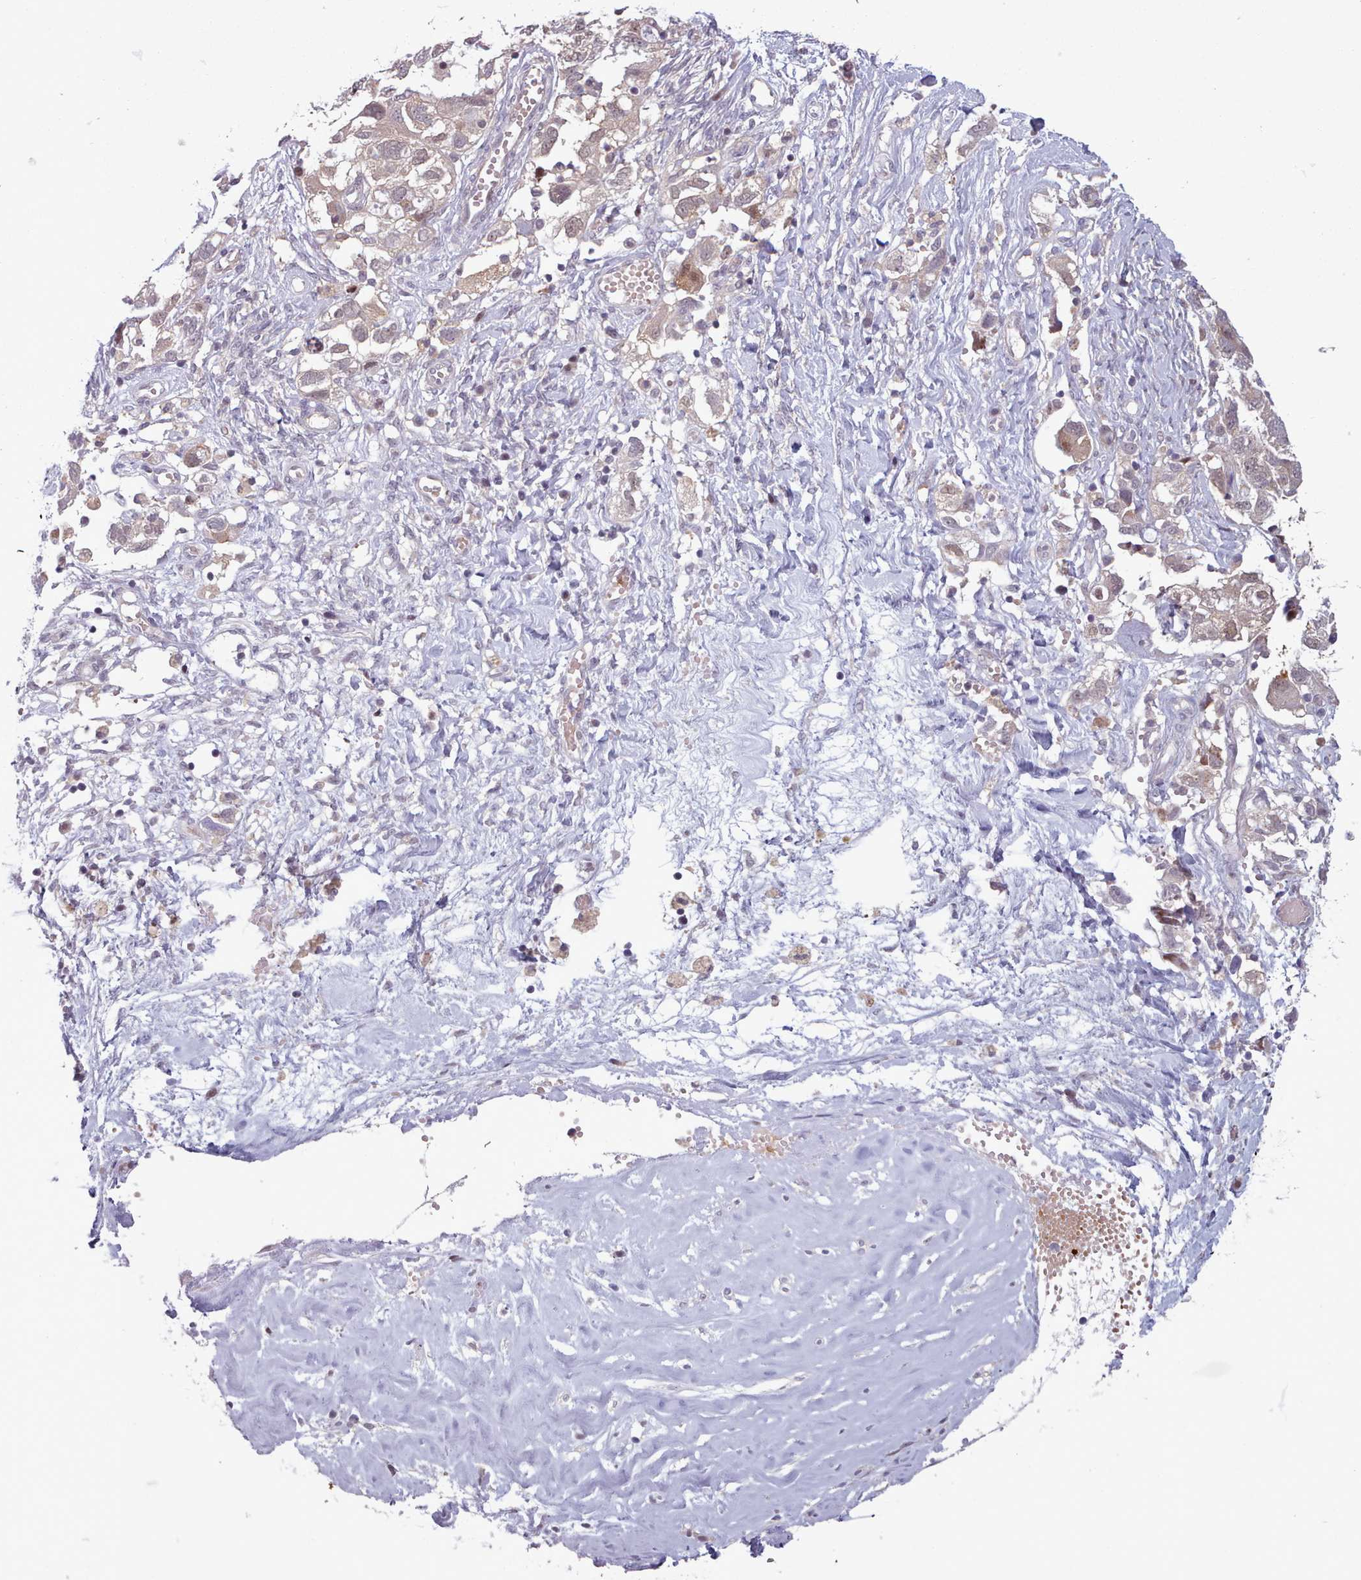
{"staining": {"intensity": "weak", "quantity": "<25%", "location": "cytoplasmic/membranous,nuclear"}, "tissue": "ovarian cancer", "cell_type": "Tumor cells", "image_type": "cancer", "snomed": [{"axis": "morphology", "description": "Carcinoma, NOS"}, {"axis": "morphology", "description": "Cystadenocarcinoma, serous, NOS"}, {"axis": "topography", "description": "Ovary"}], "caption": "Immunohistochemical staining of serous cystadenocarcinoma (ovarian) exhibits no significant expression in tumor cells. (DAB (3,3'-diaminobenzidine) immunohistochemistry with hematoxylin counter stain).", "gene": "KBTBD7", "patient": {"sex": "female", "age": 69}}